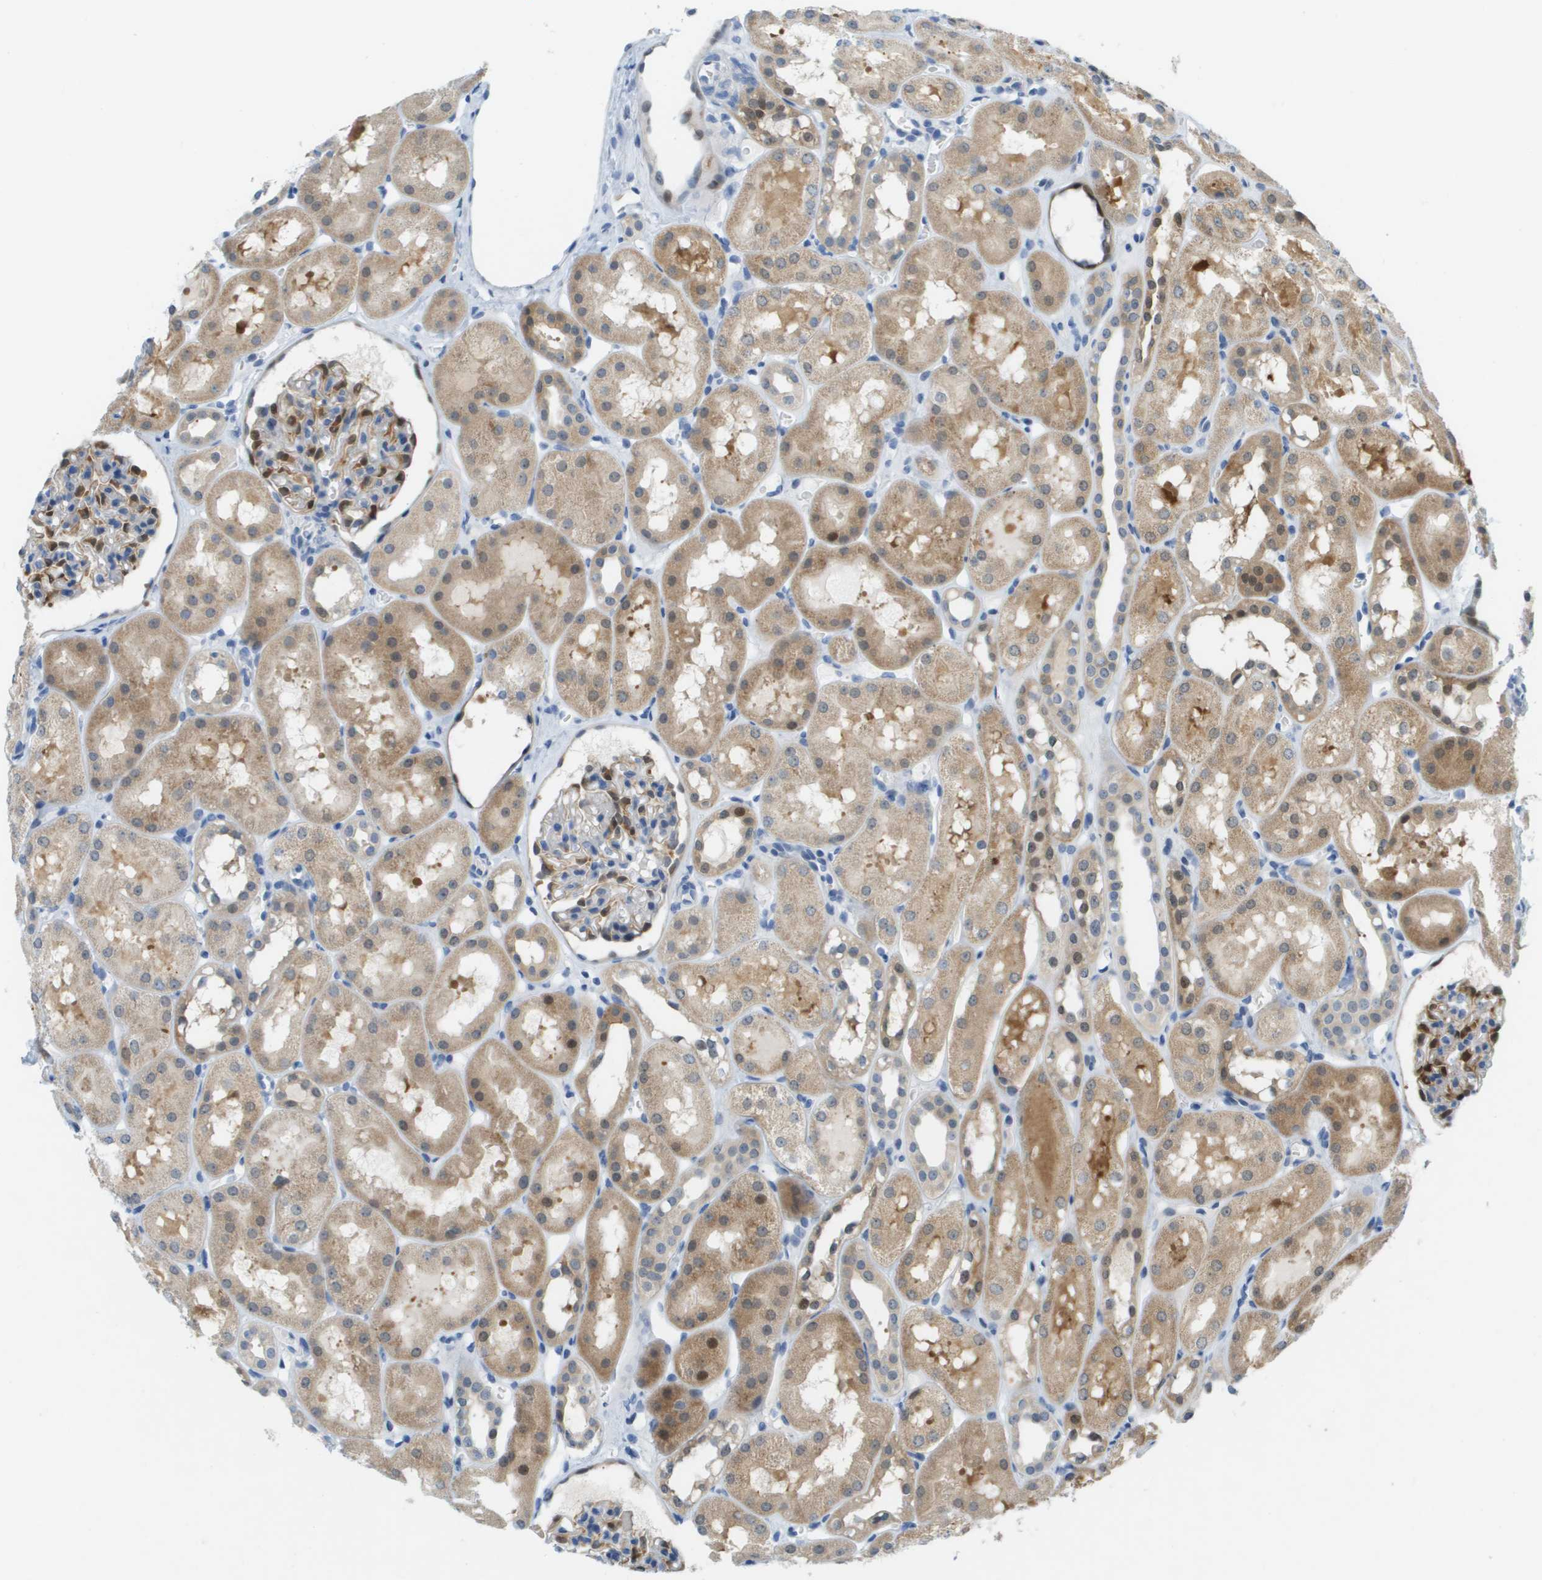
{"staining": {"intensity": "moderate", "quantity": "<25%", "location": "cytoplasmic/membranous"}, "tissue": "kidney", "cell_type": "Cells in glomeruli", "image_type": "normal", "snomed": [{"axis": "morphology", "description": "Normal tissue, NOS"}, {"axis": "topography", "description": "Kidney"}, {"axis": "topography", "description": "Urinary bladder"}], "caption": "Protein analysis of benign kidney shows moderate cytoplasmic/membranous positivity in about <25% of cells in glomeruli. (DAB (3,3'-diaminobenzidine) IHC, brown staining for protein, blue staining for nuclei).", "gene": "CUL9", "patient": {"sex": "male", "age": 16}}